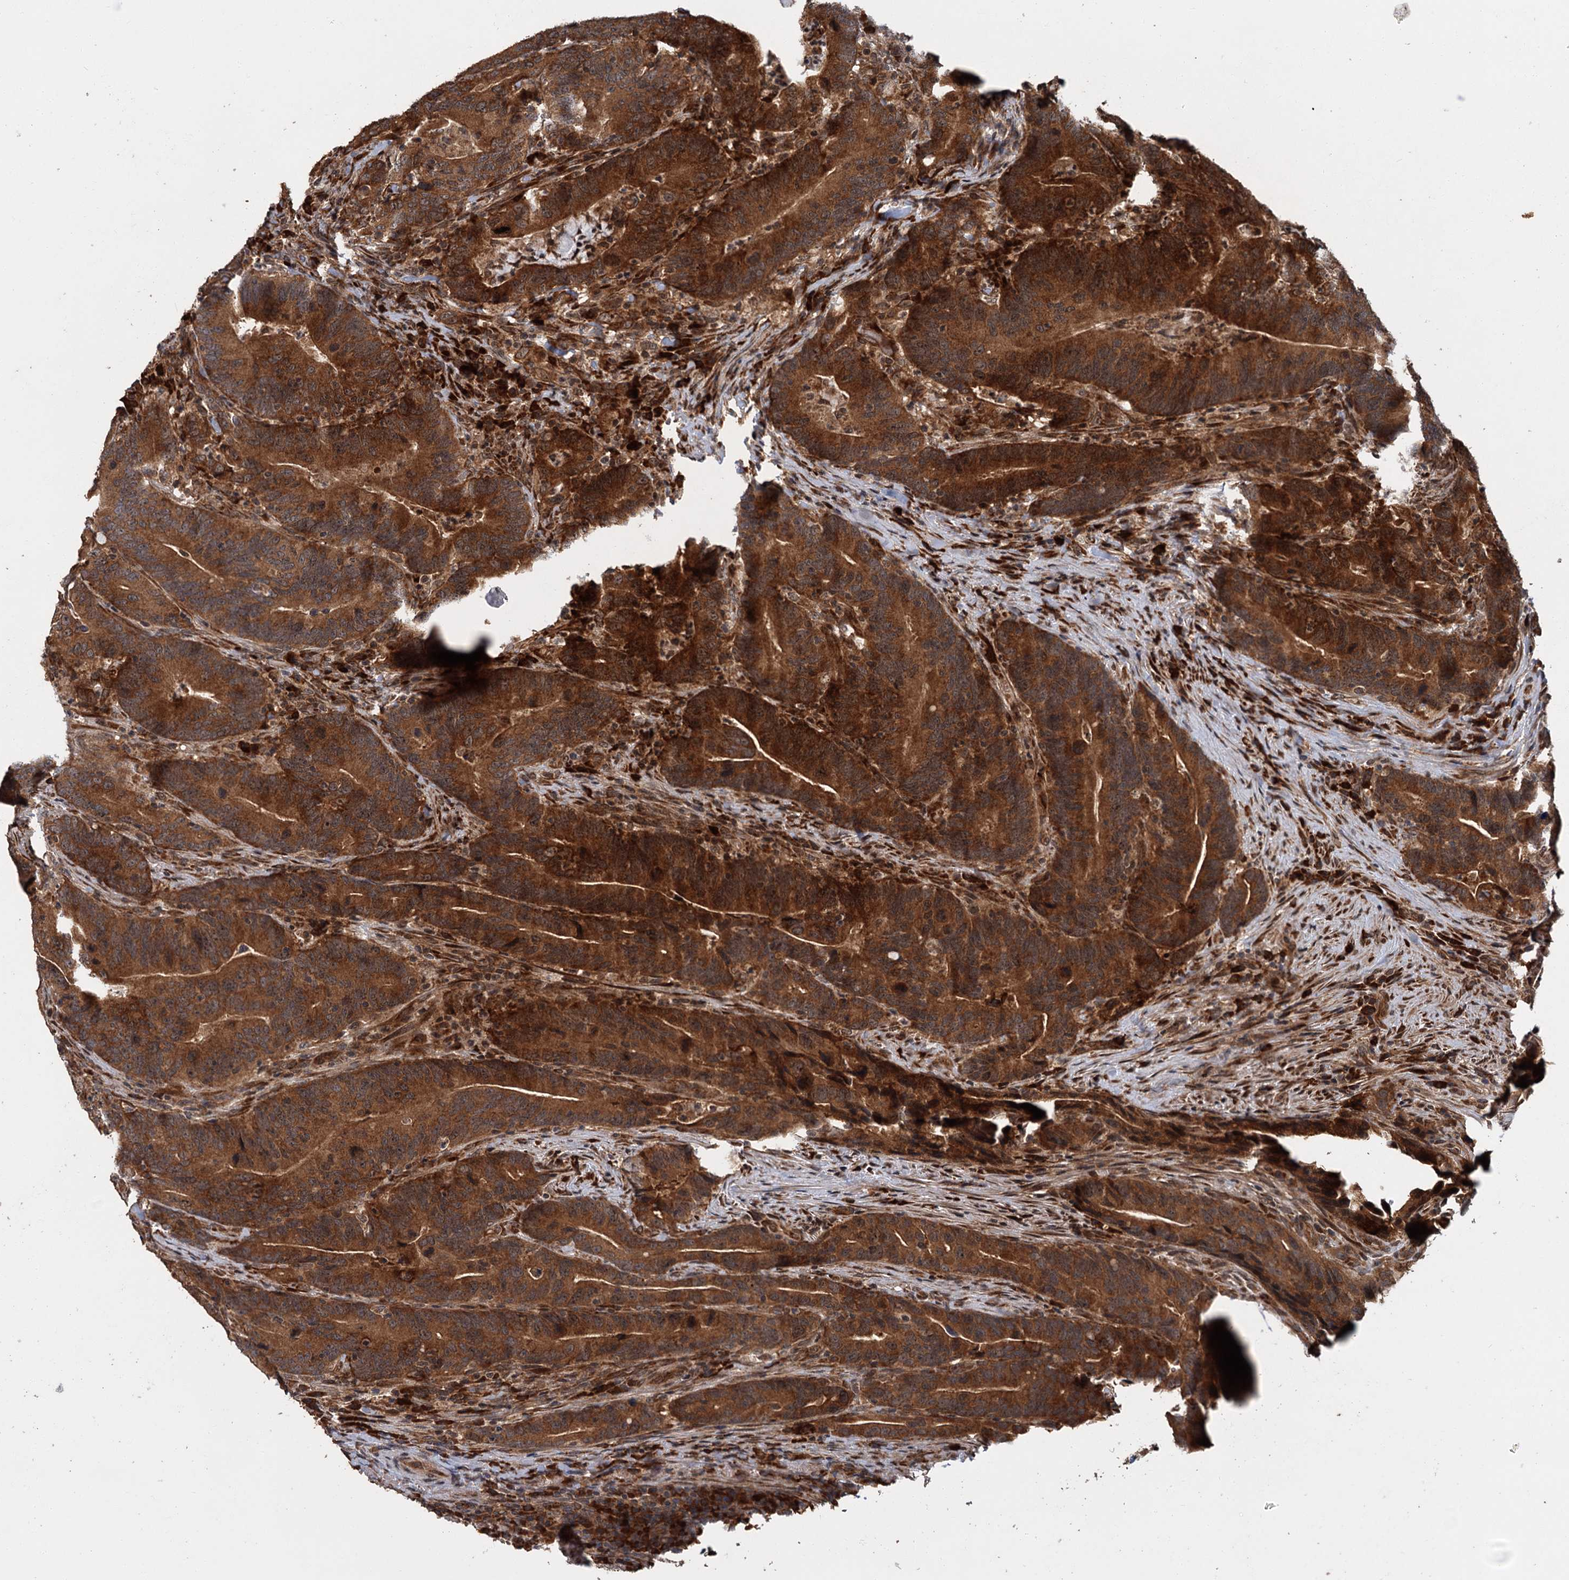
{"staining": {"intensity": "strong", "quantity": ">75%", "location": "cytoplasmic/membranous"}, "tissue": "colorectal cancer", "cell_type": "Tumor cells", "image_type": "cancer", "snomed": [{"axis": "morphology", "description": "Adenocarcinoma, NOS"}, {"axis": "topography", "description": "Colon"}], "caption": "Tumor cells display strong cytoplasmic/membranous positivity in approximately >75% of cells in colorectal adenocarcinoma.", "gene": "KANSL2", "patient": {"sex": "female", "age": 66}}